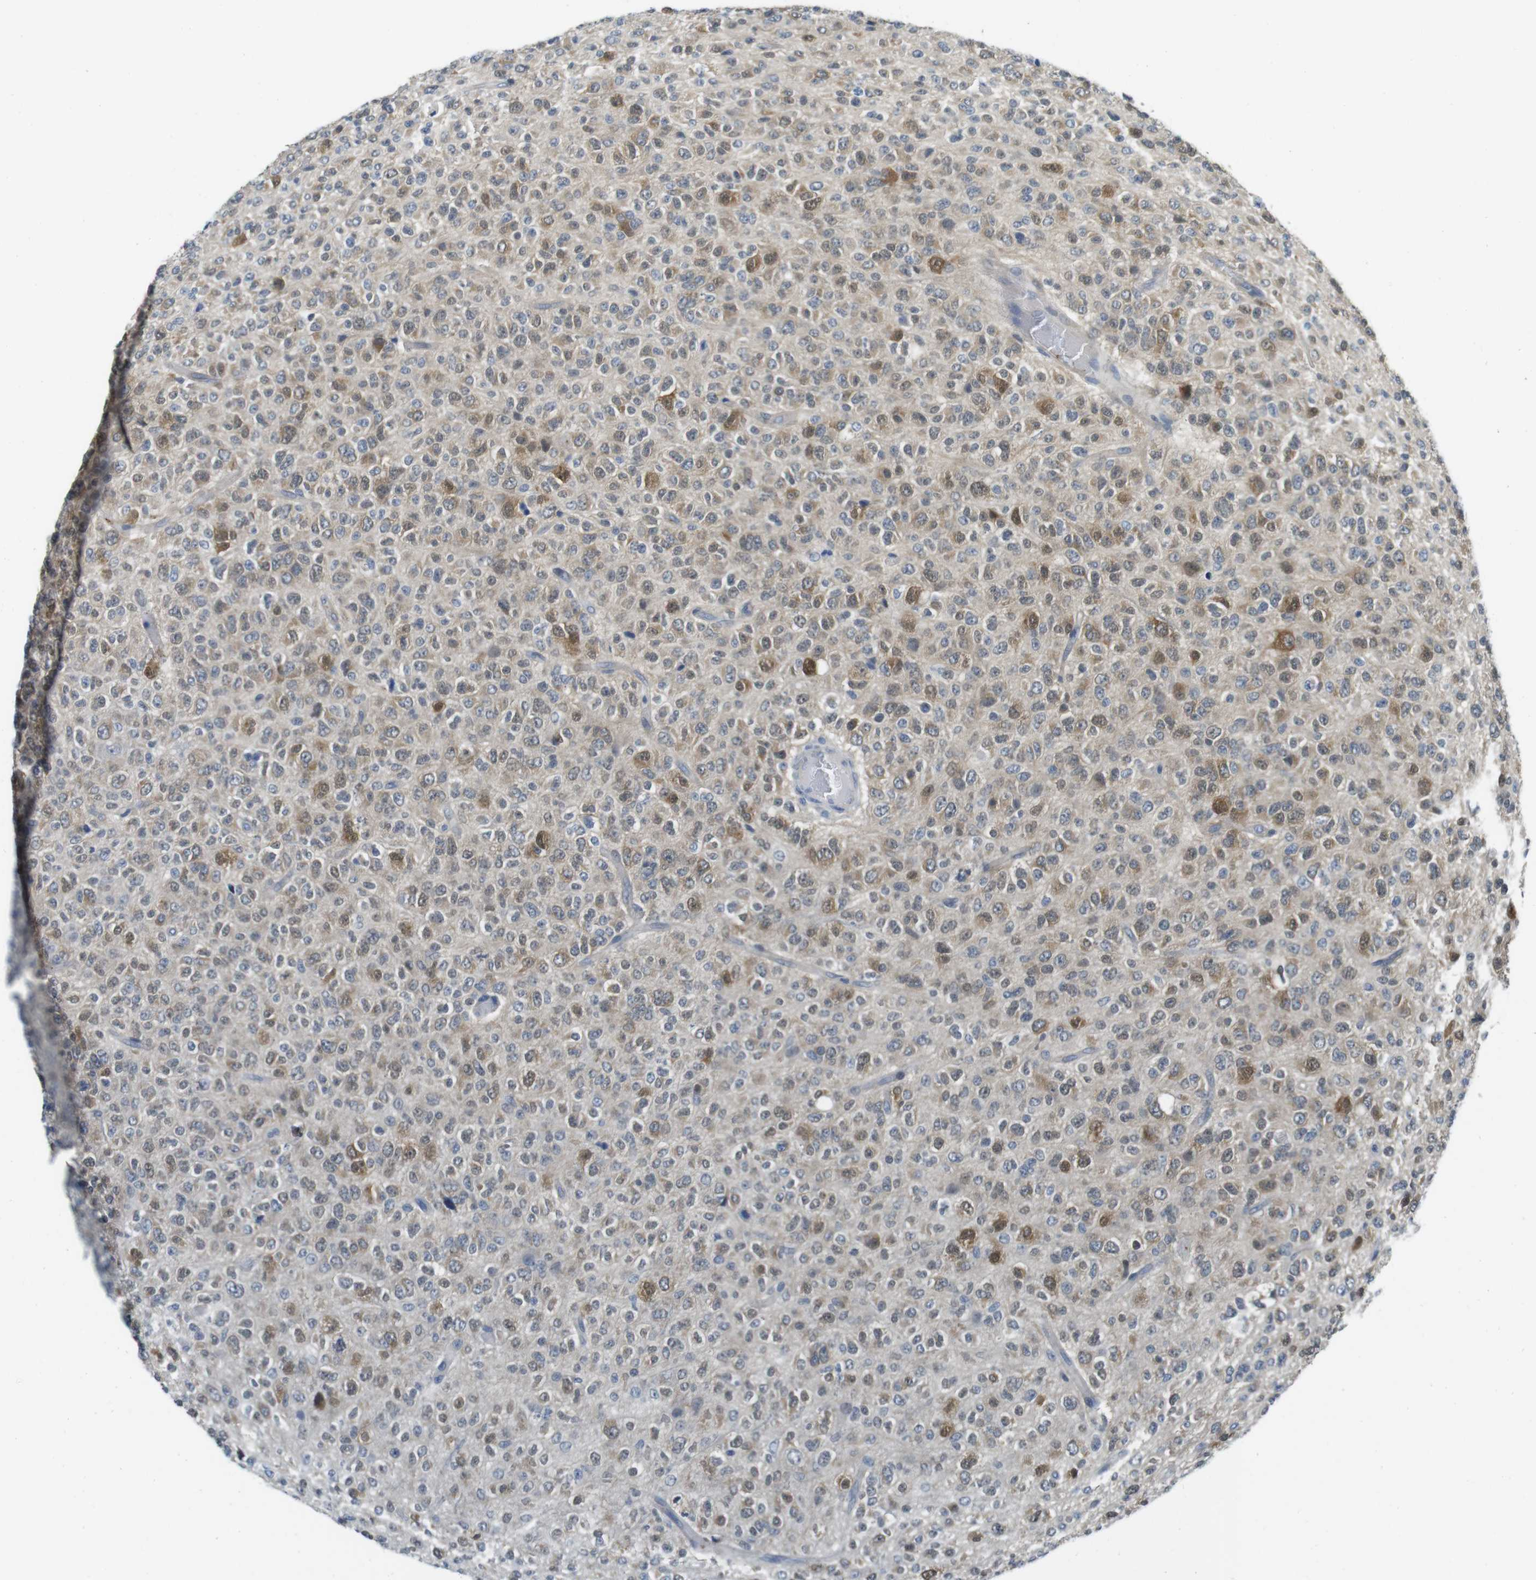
{"staining": {"intensity": "moderate", "quantity": "25%-75%", "location": "cytoplasmic/membranous"}, "tissue": "glioma", "cell_type": "Tumor cells", "image_type": "cancer", "snomed": [{"axis": "morphology", "description": "Glioma, malignant, High grade"}, {"axis": "topography", "description": "pancreas cauda"}], "caption": "A histopathology image of human malignant glioma (high-grade) stained for a protein exhibits moderate cytoplasmic/membranous brown staining in tumor cells.", "gene": "CASP2", "patient": {"sex": "male", "age": 60}}